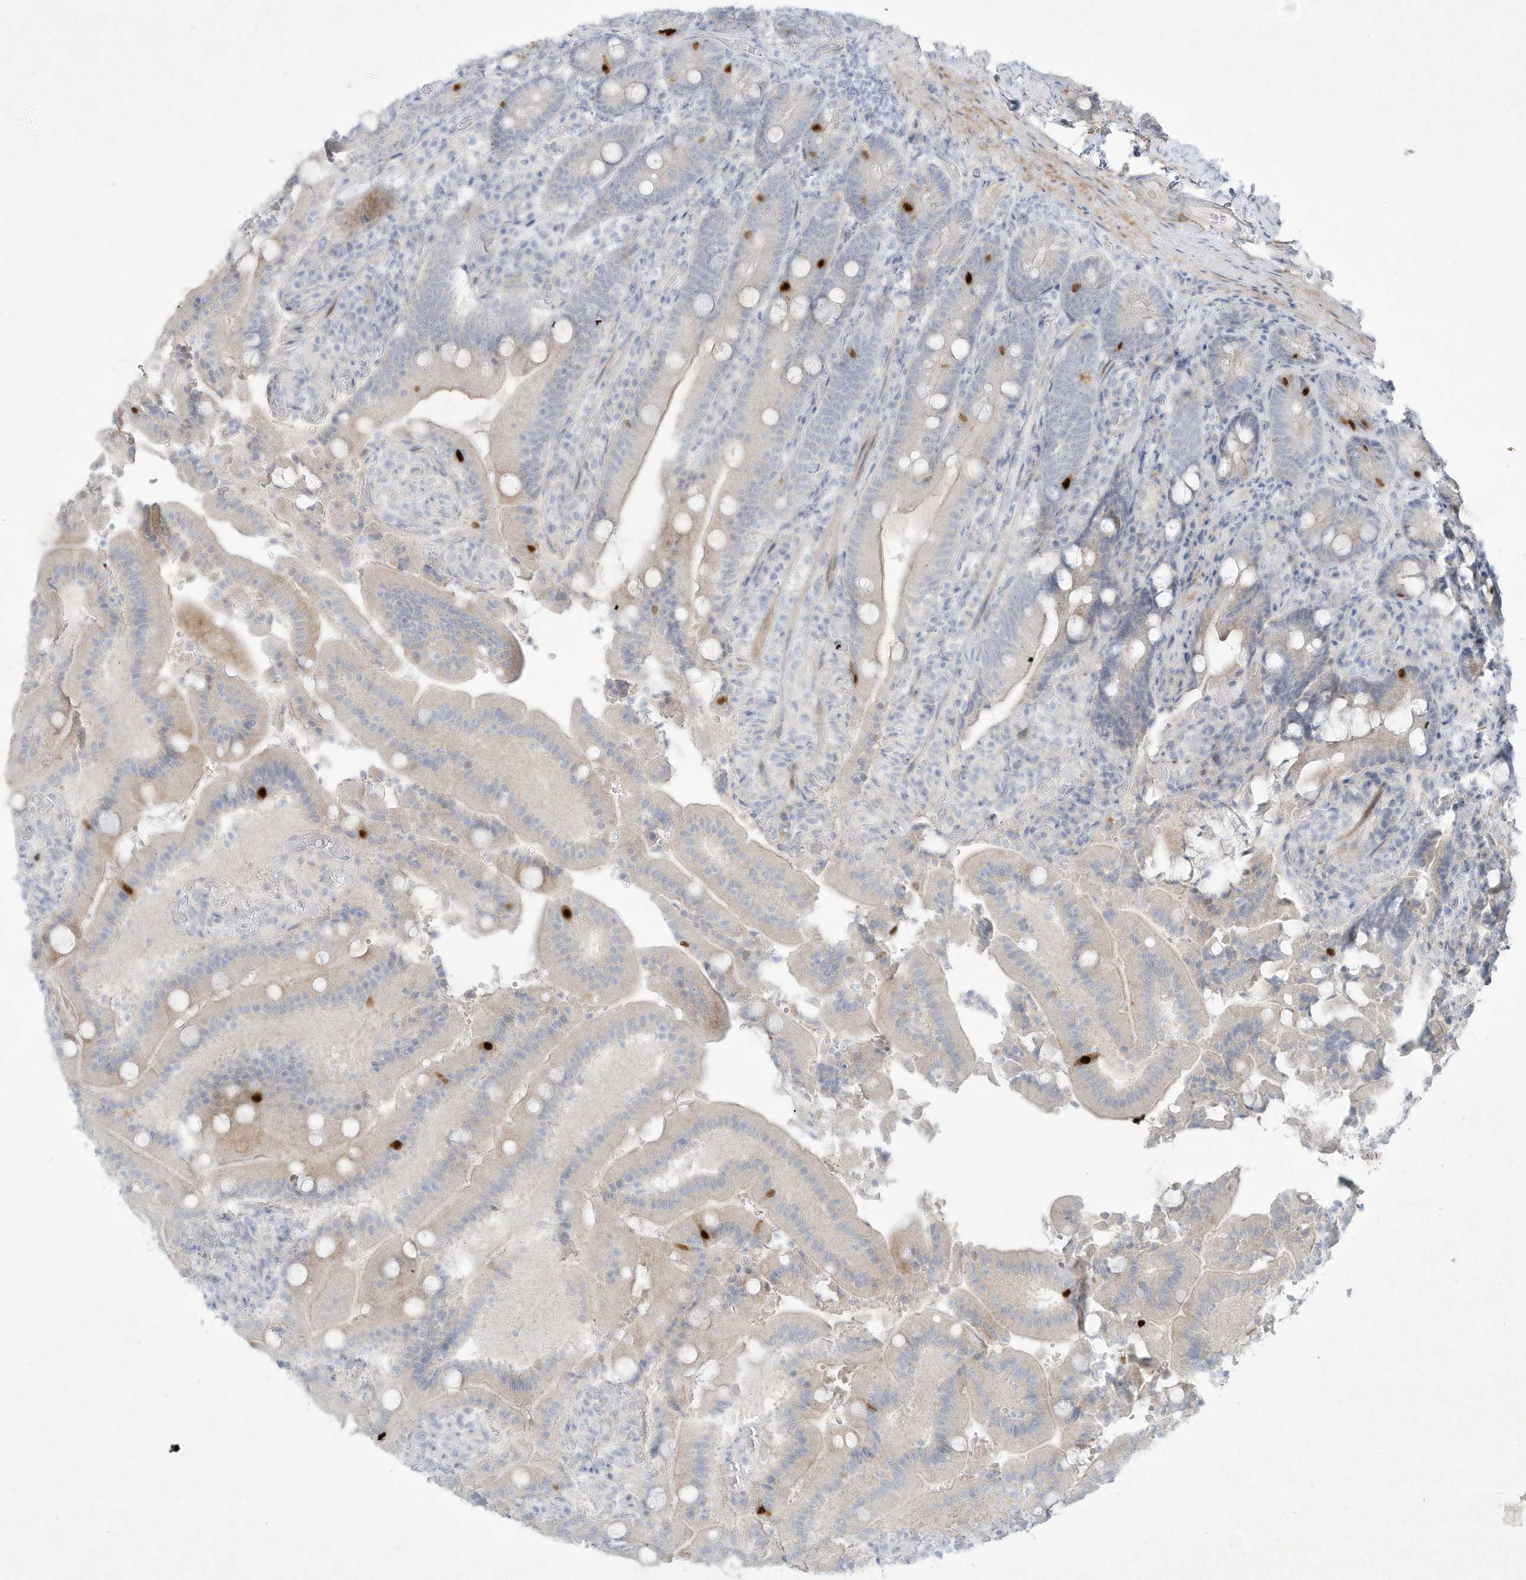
{"staining": {"intensity": "strong", "quantity": "<25%", "location": "nuclear"}, "tissue": "duodenum", "cell_type": "Glandular cells", "image_type": "normal", "snomed": [{"axis": "morphology", "description": "Normal tissue, NOS"}, {"axis": "topography", "description": "Duodenum"}], "caption": "The photomicrograph shows staining of normal duodenum, revealing strong nuclear protein positivity (brown color) within glandular cells.", "gene": "PAX6", "patient": {"sex": "female", "age": 62}}